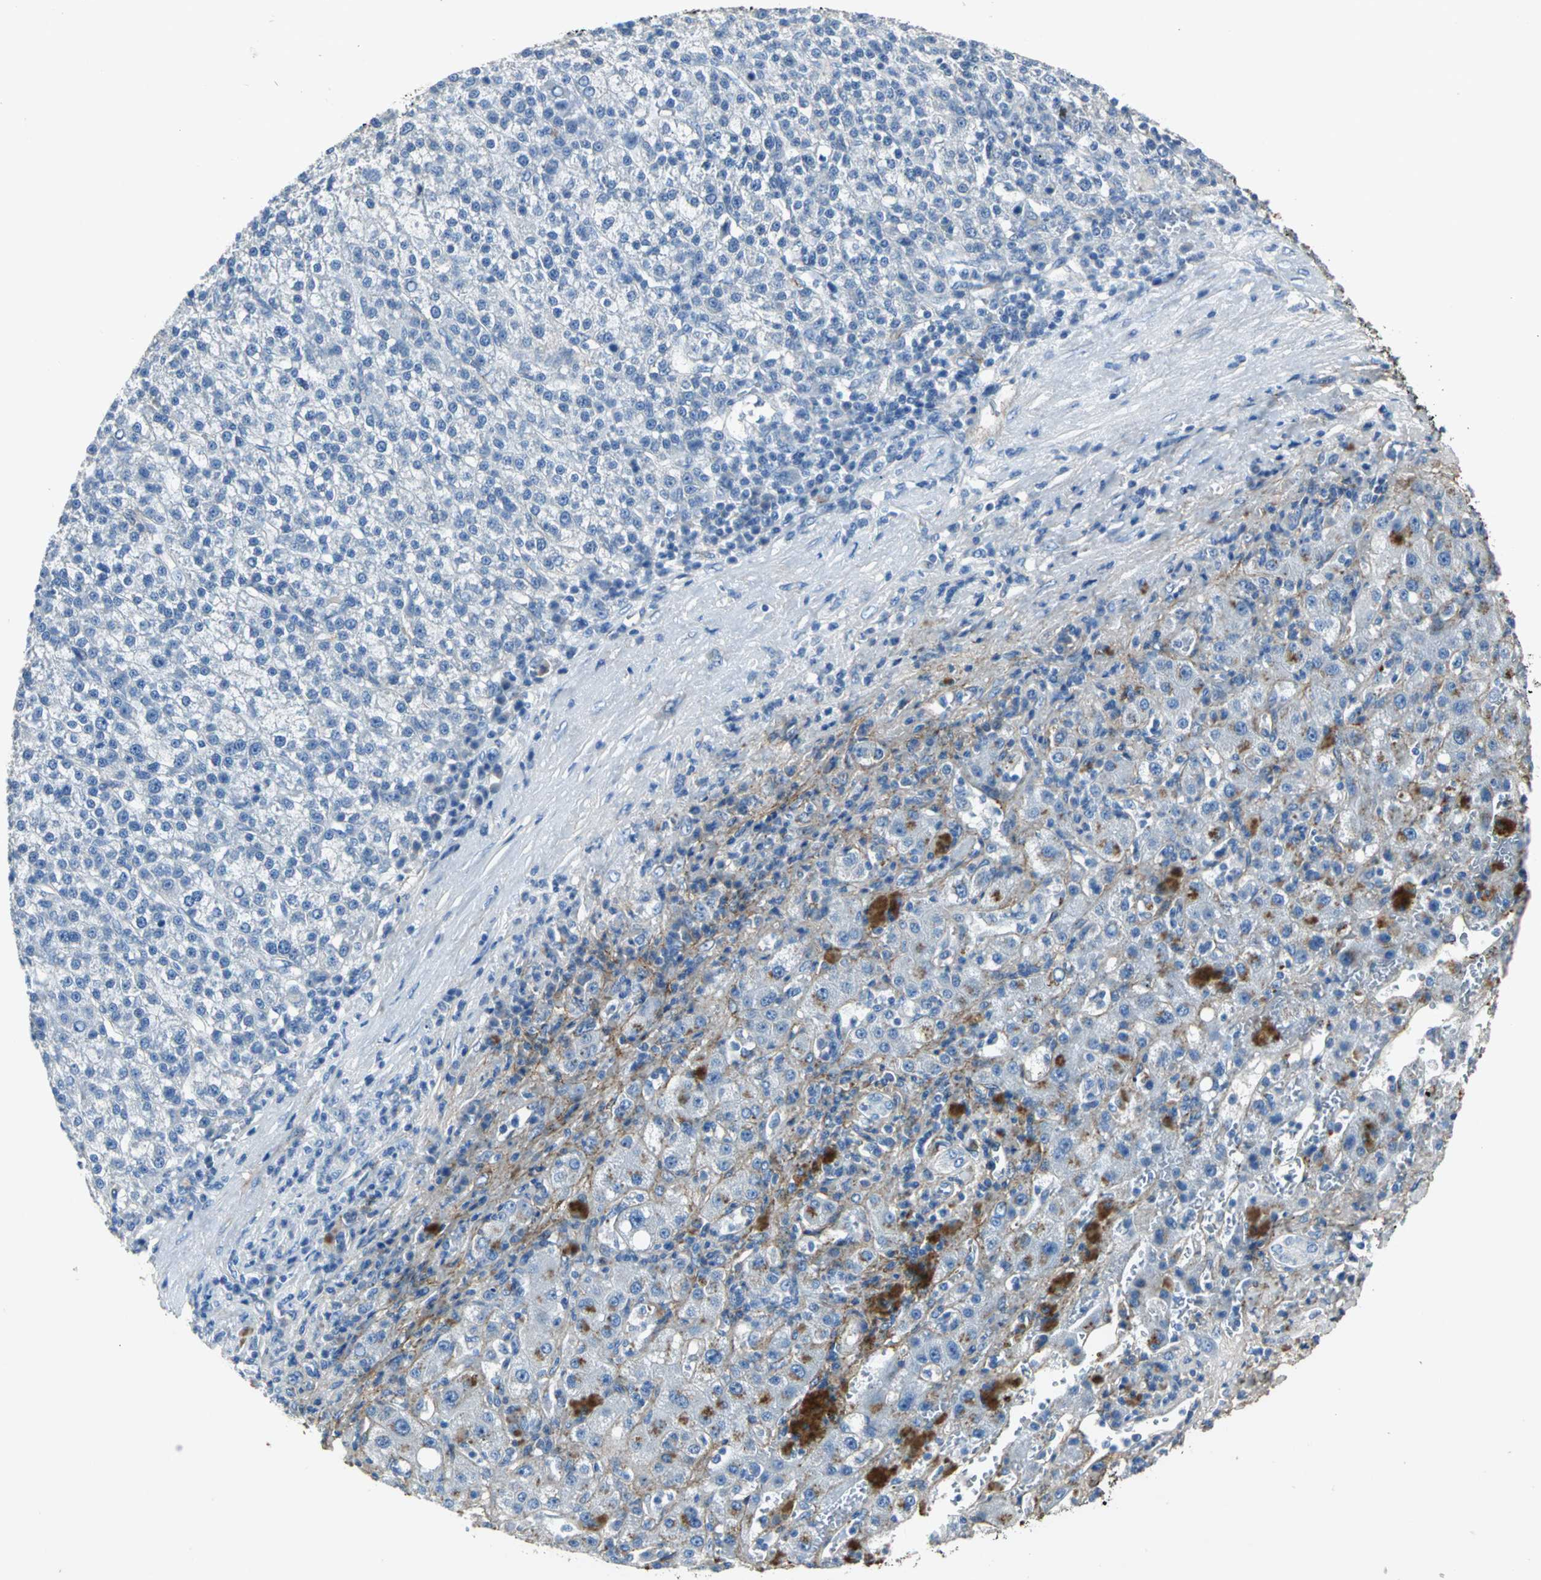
{"staining": {"intensity": "negative", "quantity": "none", "location": "none"}, "tissue": "liver cancer", "cell_type": "Tumor cells", "image_type": "cancer", "snomed": [{"axis": "morphology", "description": "Carcinoma, Hepatocellular, NOS"}, {"axis": "topography", "description": "Liver"}], "caption": "Tumor cells show no significant staining in hepatocellular carcinoma (liver).", "gene": "EFNB3", "patient": {"sex": "female", "age": 58}}